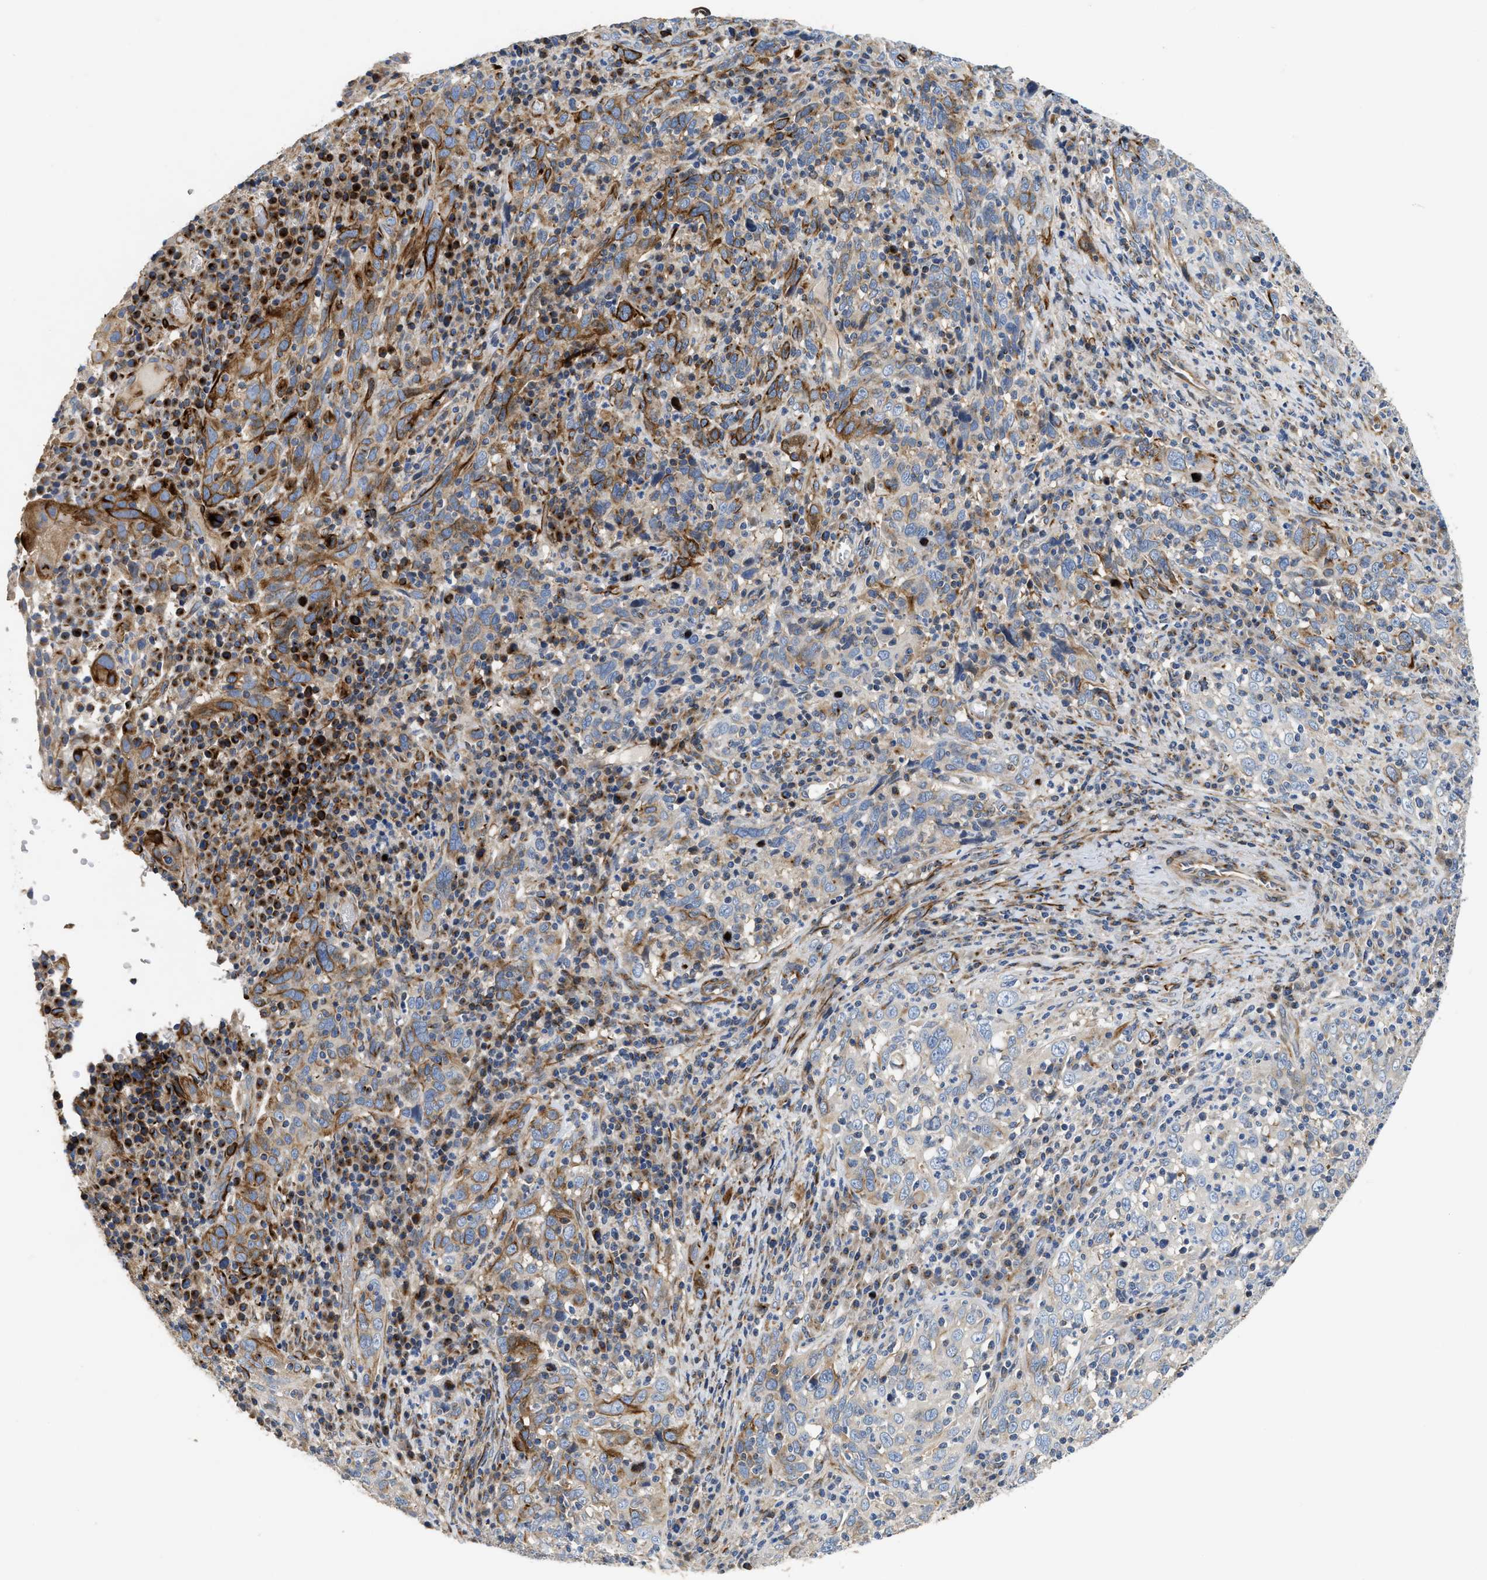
{"staining": {"intensity": "moderate", "quantity": "<25%", "location": "cytoplasmic/membranous"}, "tissue": "cervical cancer", "cell_type": "Tumor cells", "image_type": "cancer", "snomed": [{"axis": "morphology", "description": "Squamous cell carcinoma, NOS"}, {"axis": "topography", "description": "Cervix"}], "caption": "Squamous cell carcinoma (cervical) stained with a brown dye displays moderate cytoplasmic/membranous positive positivity in approximately <25% of tumor cells.", "gene": "IL17RC", "patient": {"sex": "female", "age": 46}}